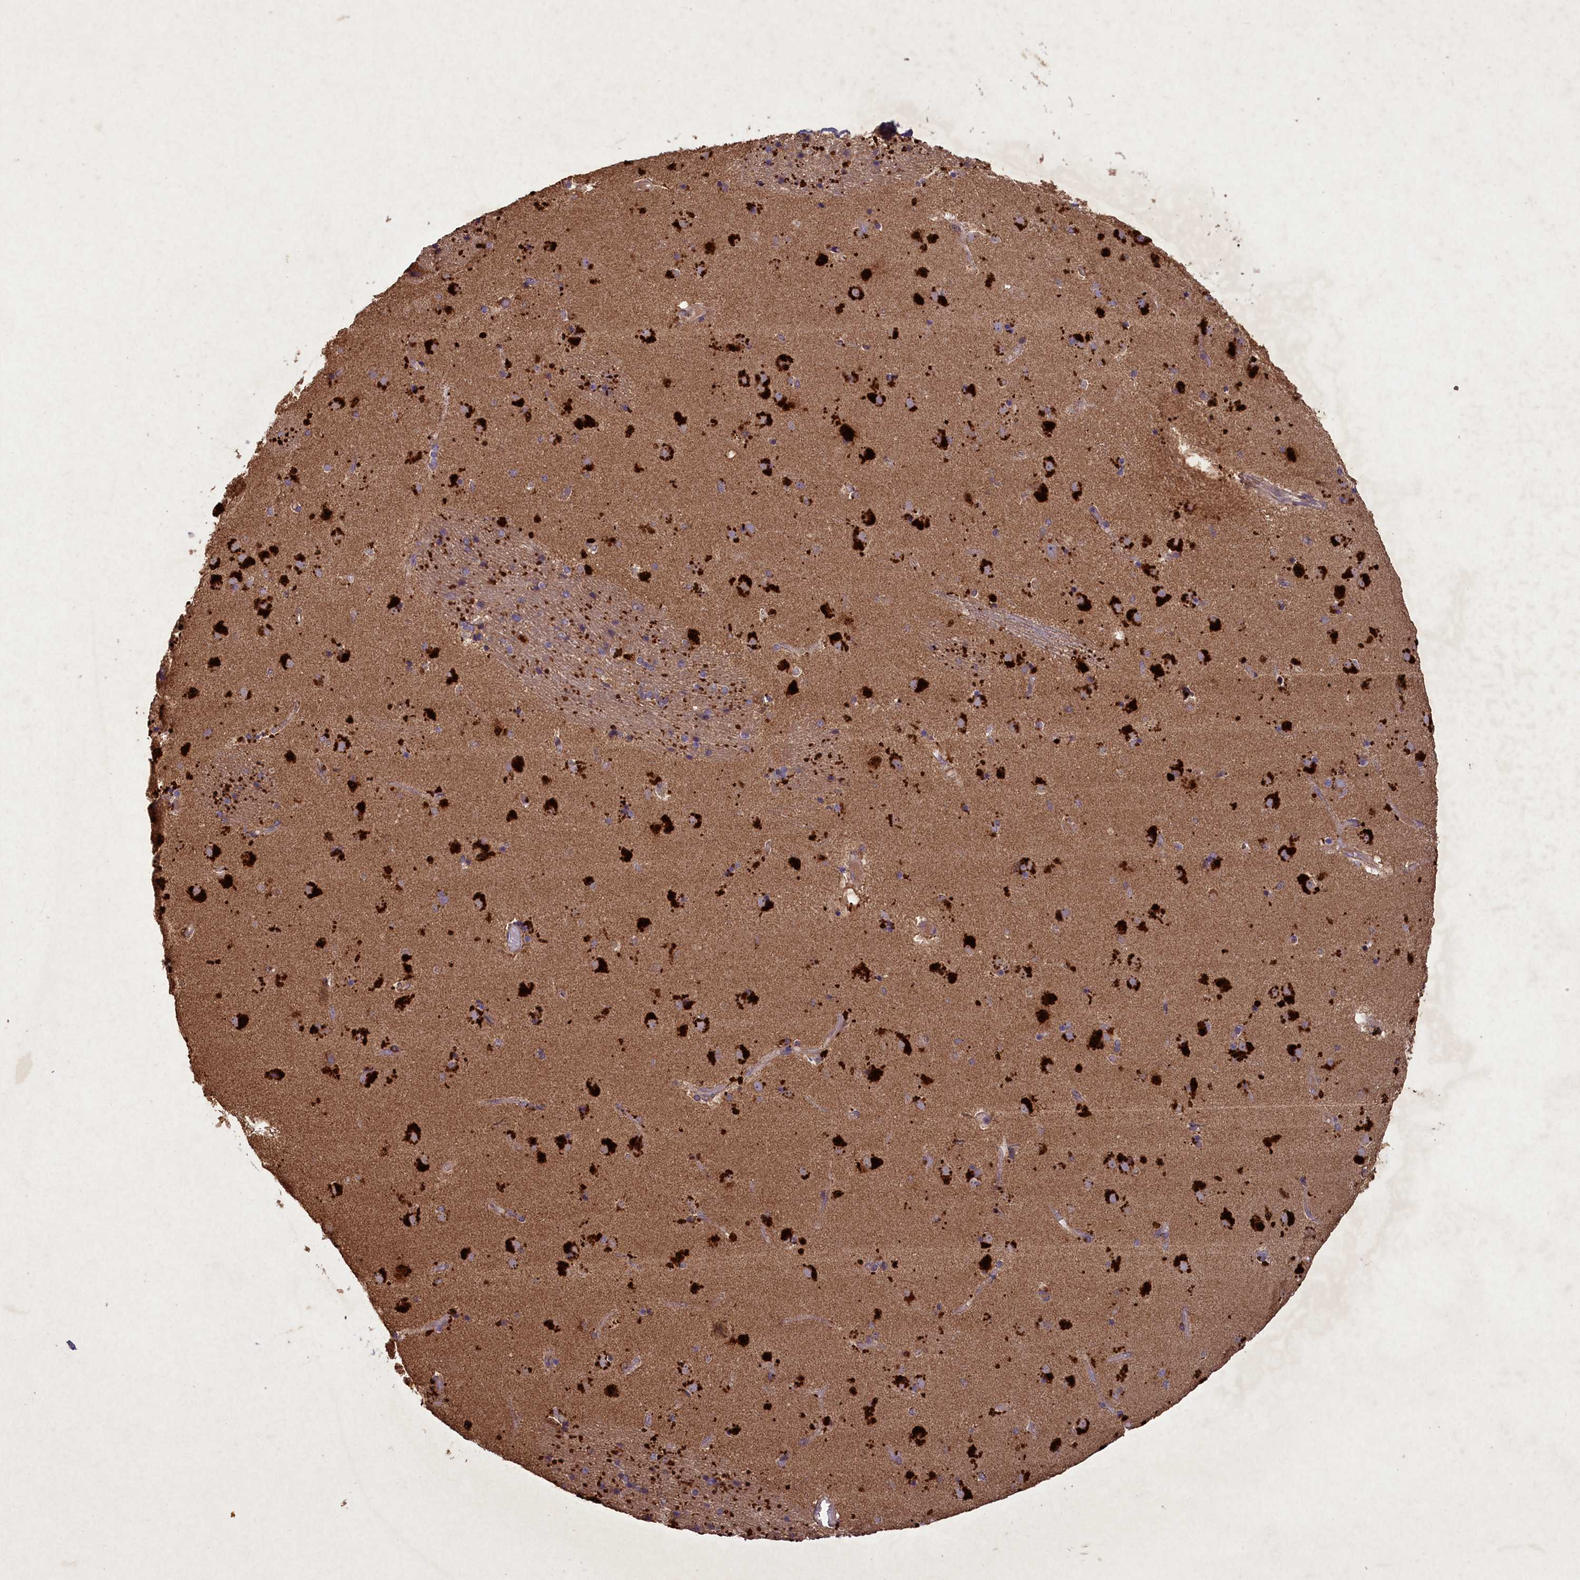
{"staining": {"intensity": "moderate", "quantity": "<25%", "location": "cytoplasmic/membranous"}, "tissue": "caudate", "cell_type": "Glial cells", "image_type": "normal", "snomed": [{"axis": "morphology", "description": "Normal tissue, NOS"}, {"axis": "topography", "description": "Lateral ventricle wall"}], "caption": "Immunohistochemical staining of unremarkable human caudate shows low levels of moderate cytoplasmic/membranous staining in about <25% of glial cells.", "gene": "CIAO2B", "patient": {"sex": "male", "age": 70}}